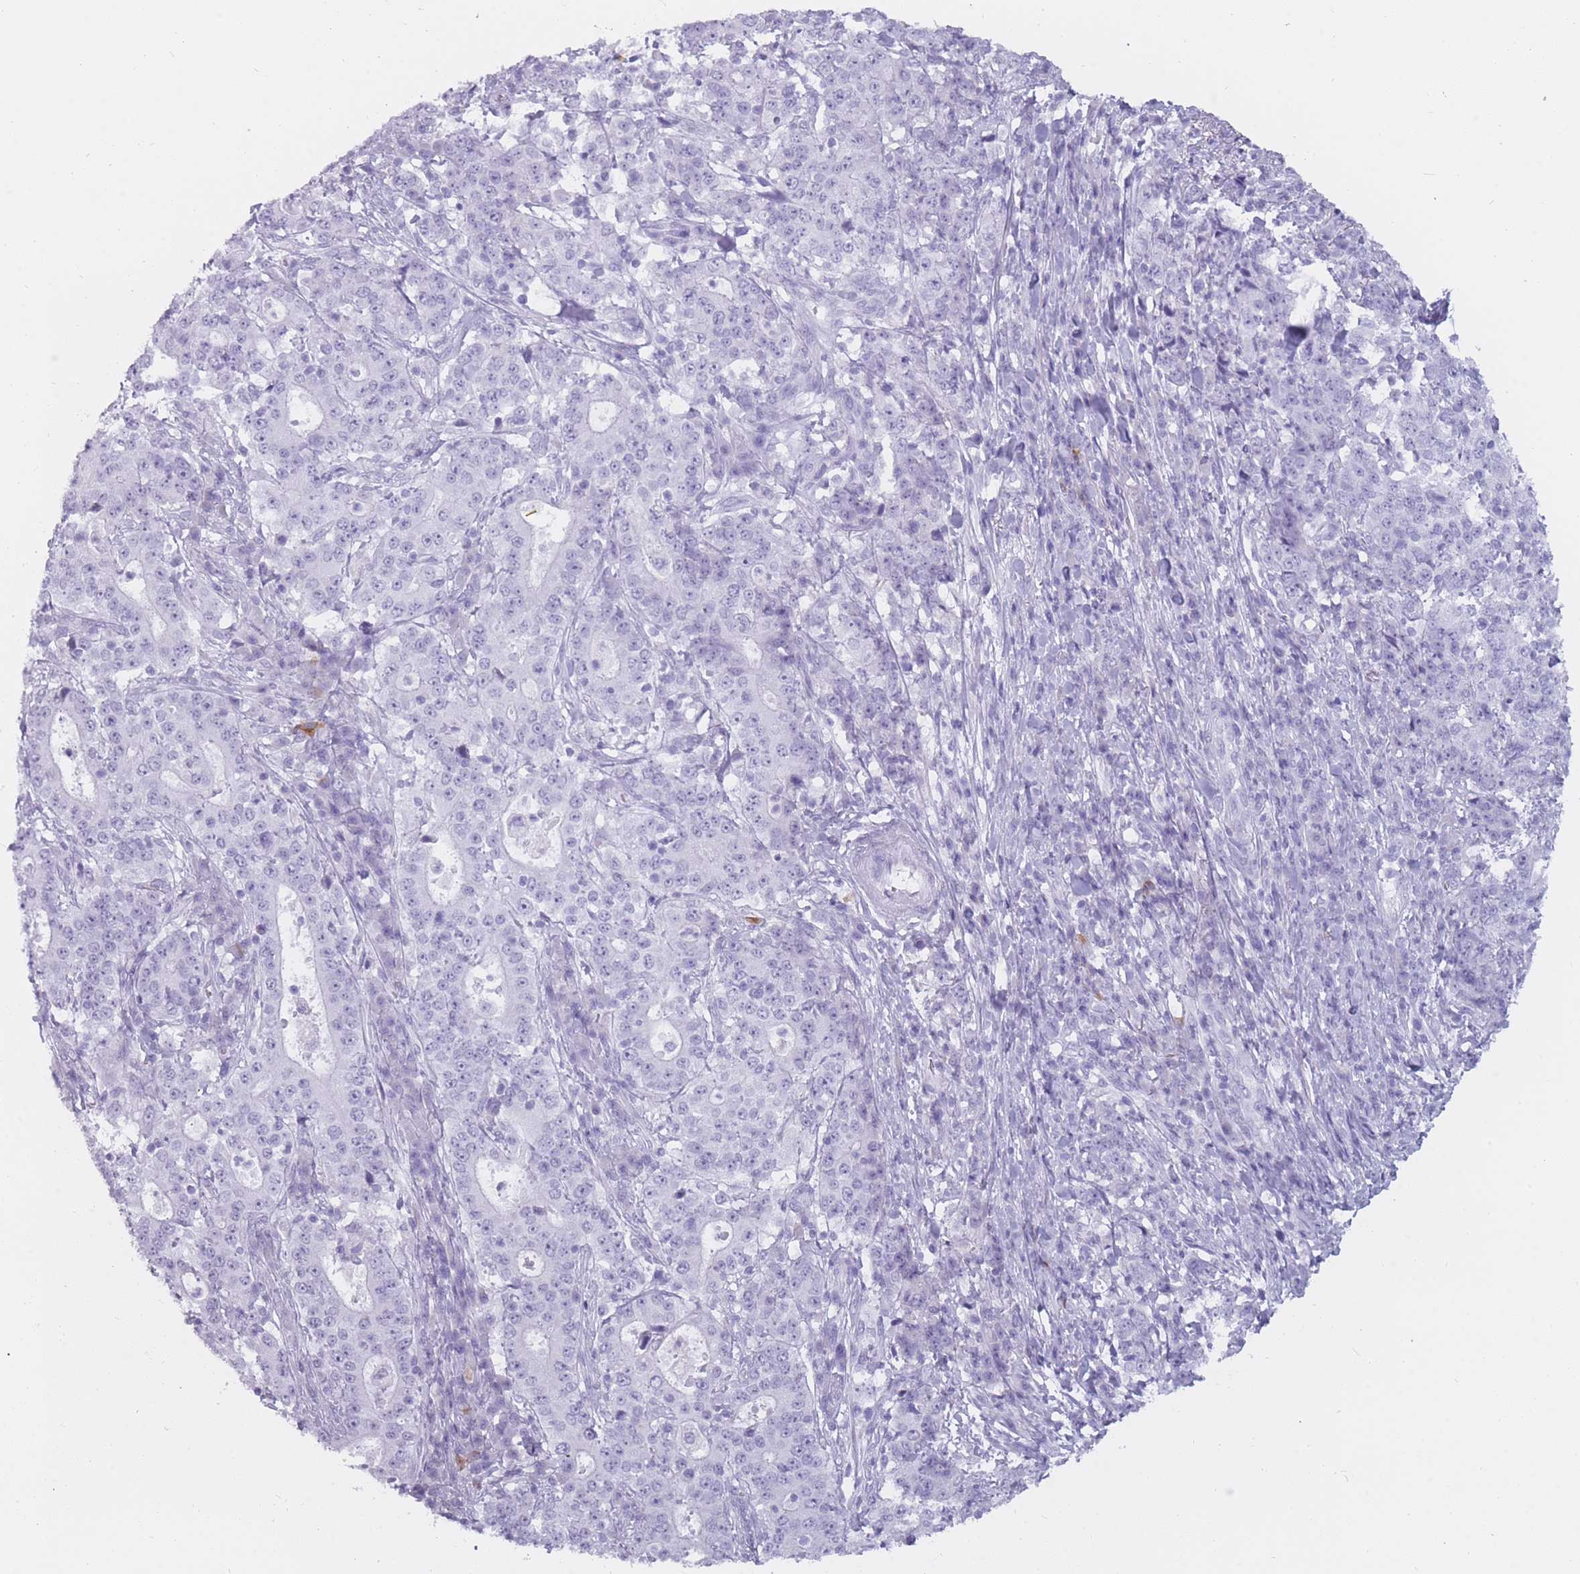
{"staining": {"intensity": "negative", "quantity": "none", "location": "none"}, "tissue": "stomach cancer", "cell_type": "Tumor cells", "image_type": "cancer", "snomed": [{"axis": "morphology", "description": "Normal tissue, NOS"}, {"axis": "morphology", "description": "Adenocarcinoma, NOS"}, {"axis": "topography", "description": "Stomach, upper"}, {"axis": "topography", "description": "Stomach"}], "caption": "Tumor cells show no significant protein staining in stomach cancer.", "gene": "PNMA3", "patient": {"sex": "male", "age": 59}}